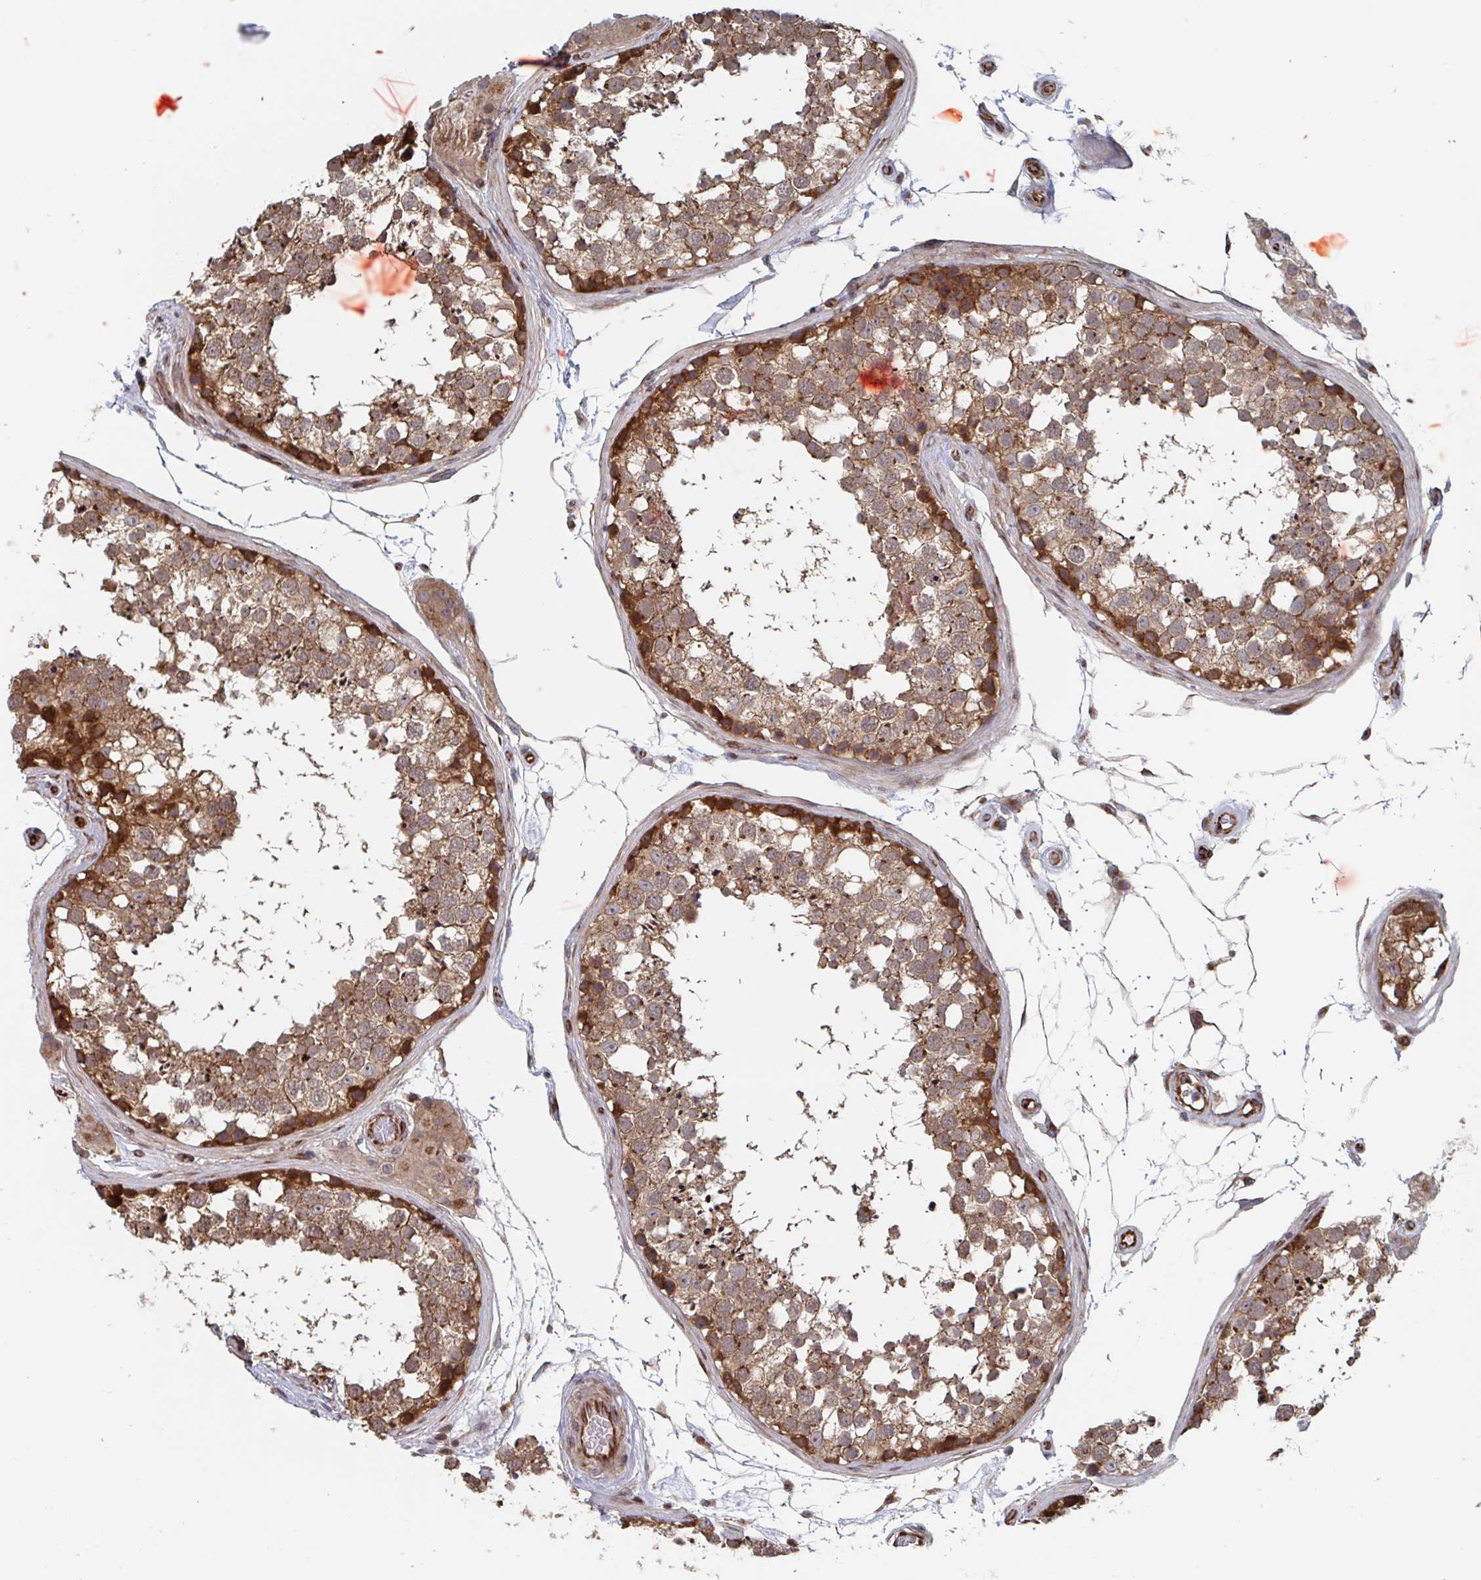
{"staining": {"intensity": "moderate", "quantity": ">75%", "location": "cytoplasmic/membranous"}, "tissue": "testis", "cell_type": "Cells in seminiferous ducts", "image_type": "normal", "snomed": [{"axis": "morphology", "description": "Normal tissue, NOS"}, {"axis": "morphology", "description": "Seminoma, NOS"}, {"axis": "topography", "description": "Testis"}], "caption": "Cells in seminiferous ducts display medium levels of moderate cytoplasmic/membranous positivity in about >75% of cells in benign testis.", "gene": "DVL3", "patient": {"sex": "male", "age": 65}}